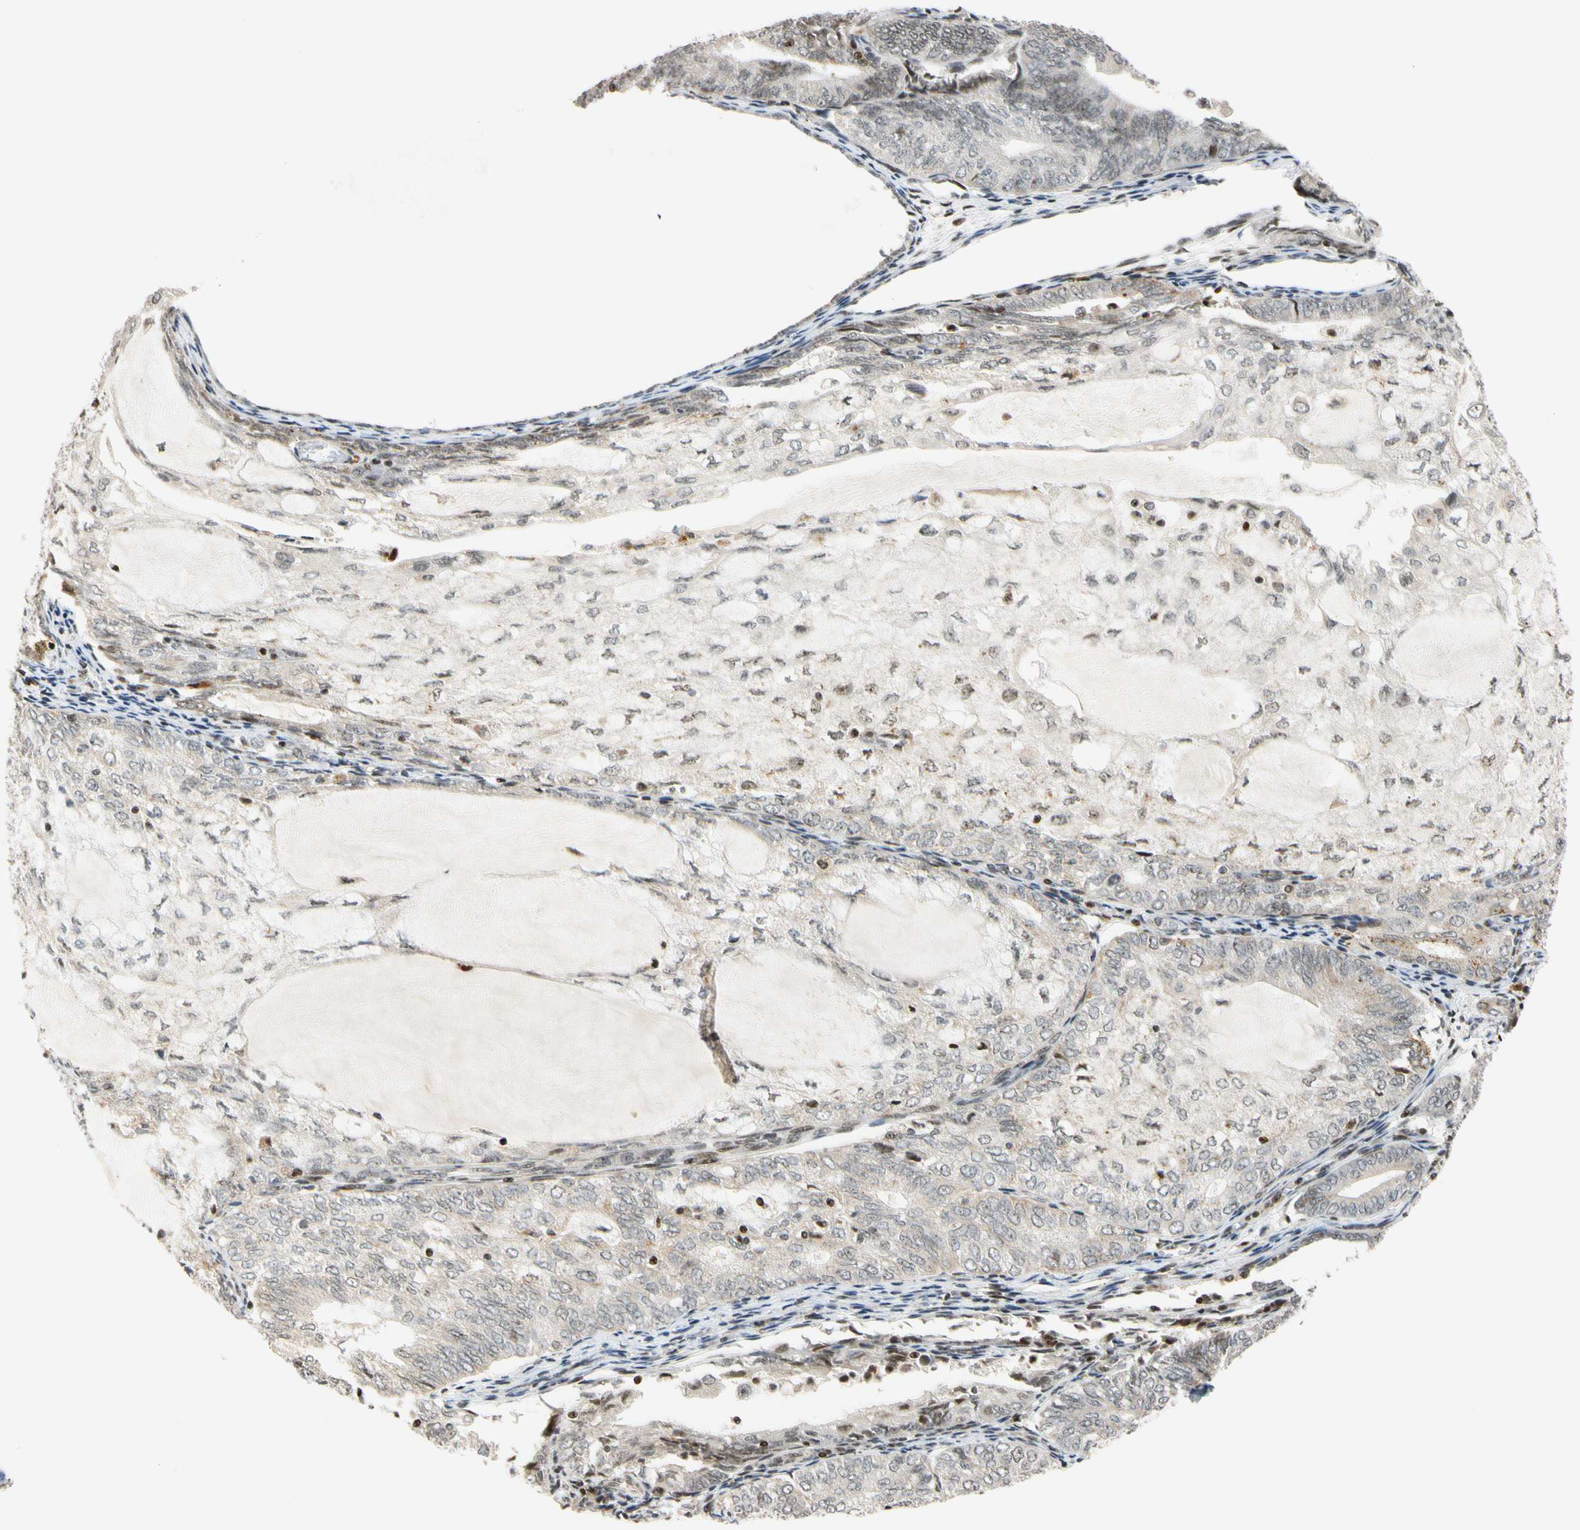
{"staining": {"intensity": "weak", "quantity": "<25%", "location": "nuclear"}, "tissue": "endometrial cancer", "cell_type": "Tumor cells", "image_type": "cancer", "snomed": [{"axis": "morphology", "description": "Adenocarcinoma, NOS"}, {"axis": "topography", "description": "Endometrium"}], "caption": "An immunohistochemistry (IHC) image of endometrial cancer is shown. There is no staining in tumor cells of endometrial cancer.", "gene": "CDK7", "patient": {"sex": "female", "age": 81}}